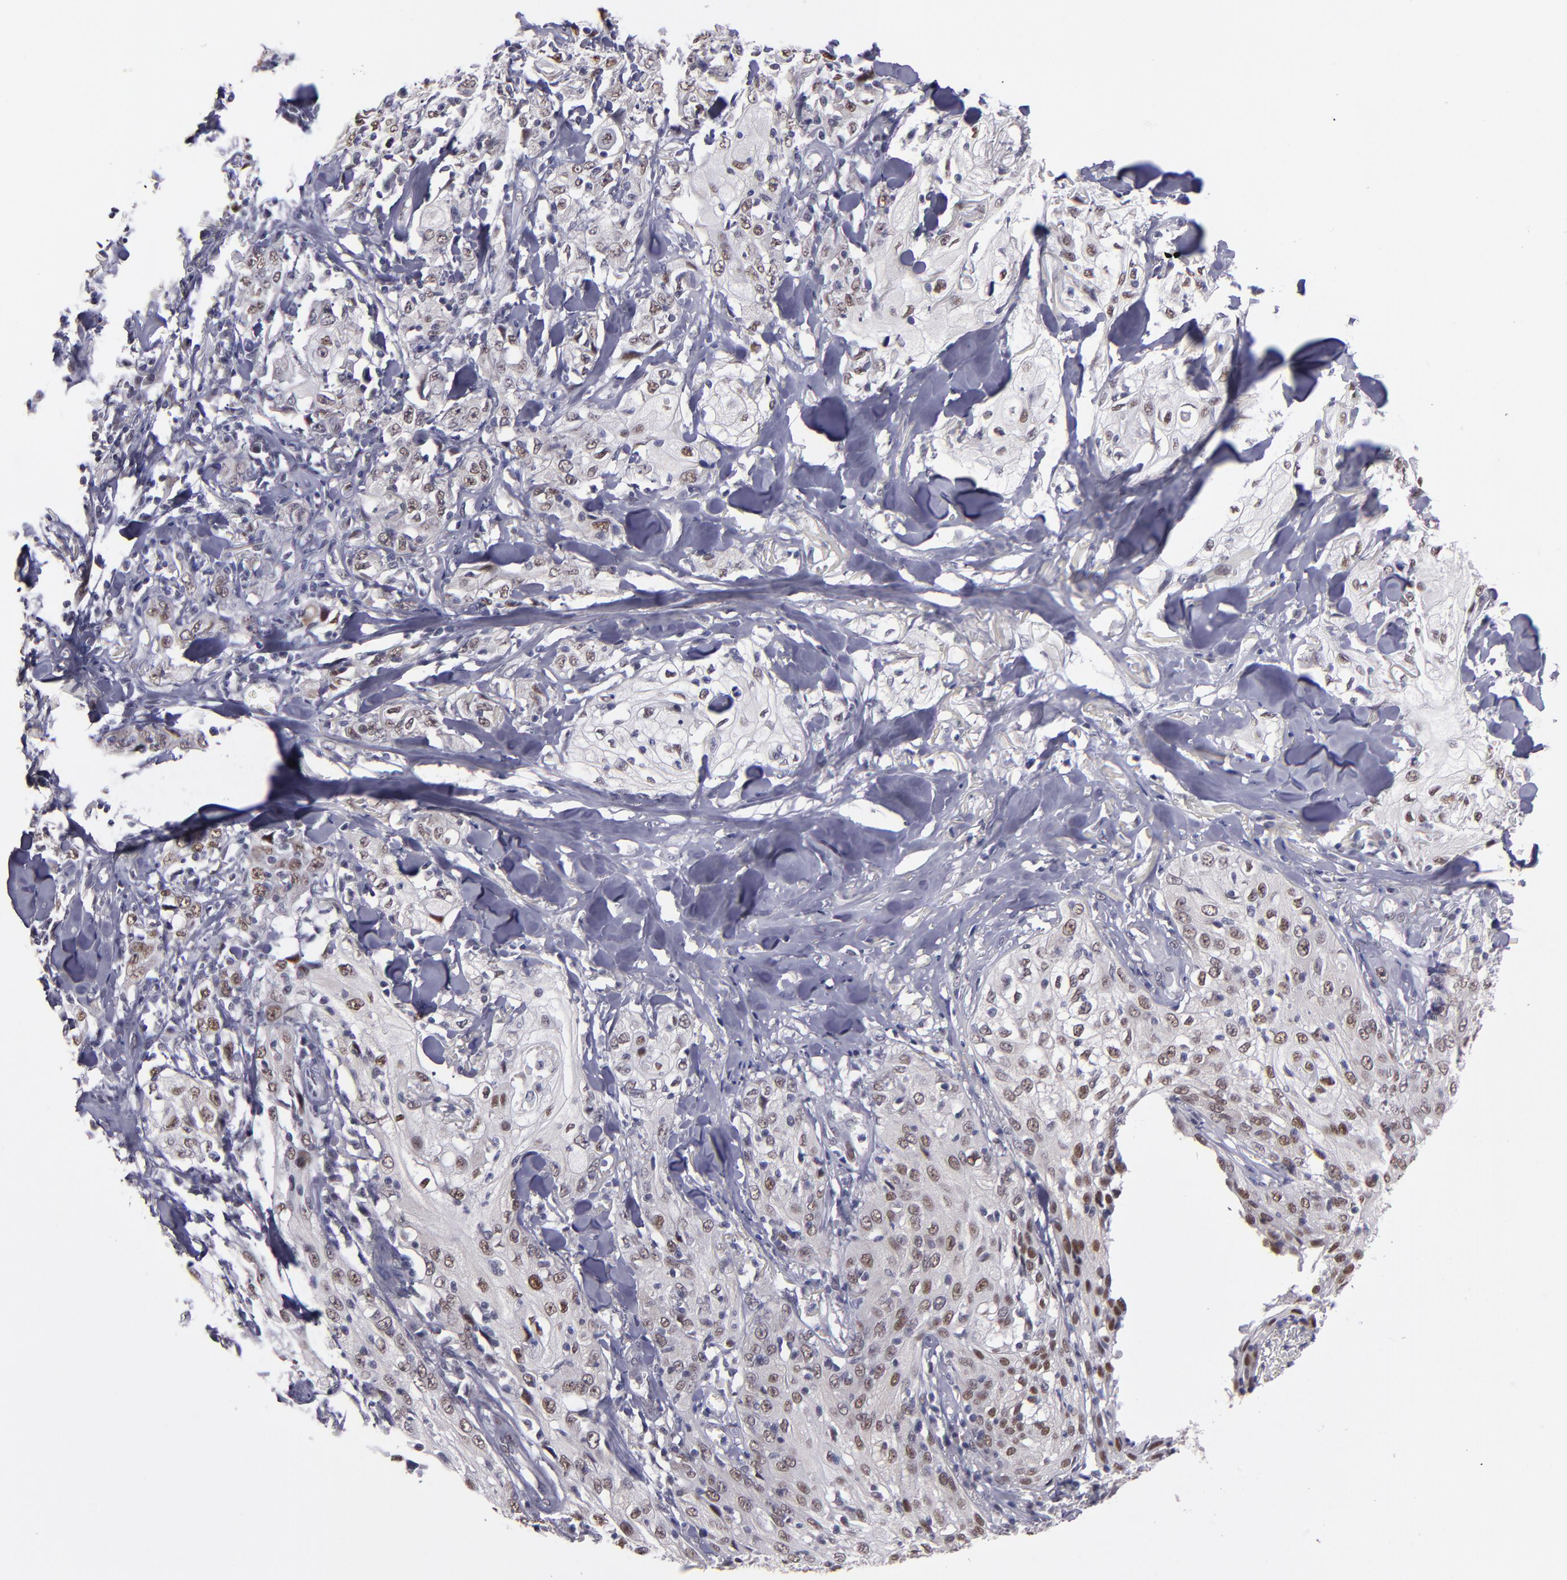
{"staining": {"intensity": "weak", "quantity": "25%-75%", "location": "nuclear"}, "tissue": "skin cancer", "cell_type": "Tumor cells", "image_type": "cancer", "snomed": [{"axis": "morphology", "description": "Squamous cell carcinoma, NOS"}, {"axis": "topography", "description": "Skin"}], "caption": "Human skin cancer (squamous cell carcinoma) stained with a brown dye exhibits weak nuclear positive staining in approximately 25%-75% of tumor cells.", "gene": "OTUB2", "patient": {"sex": "male", "age": 65}}